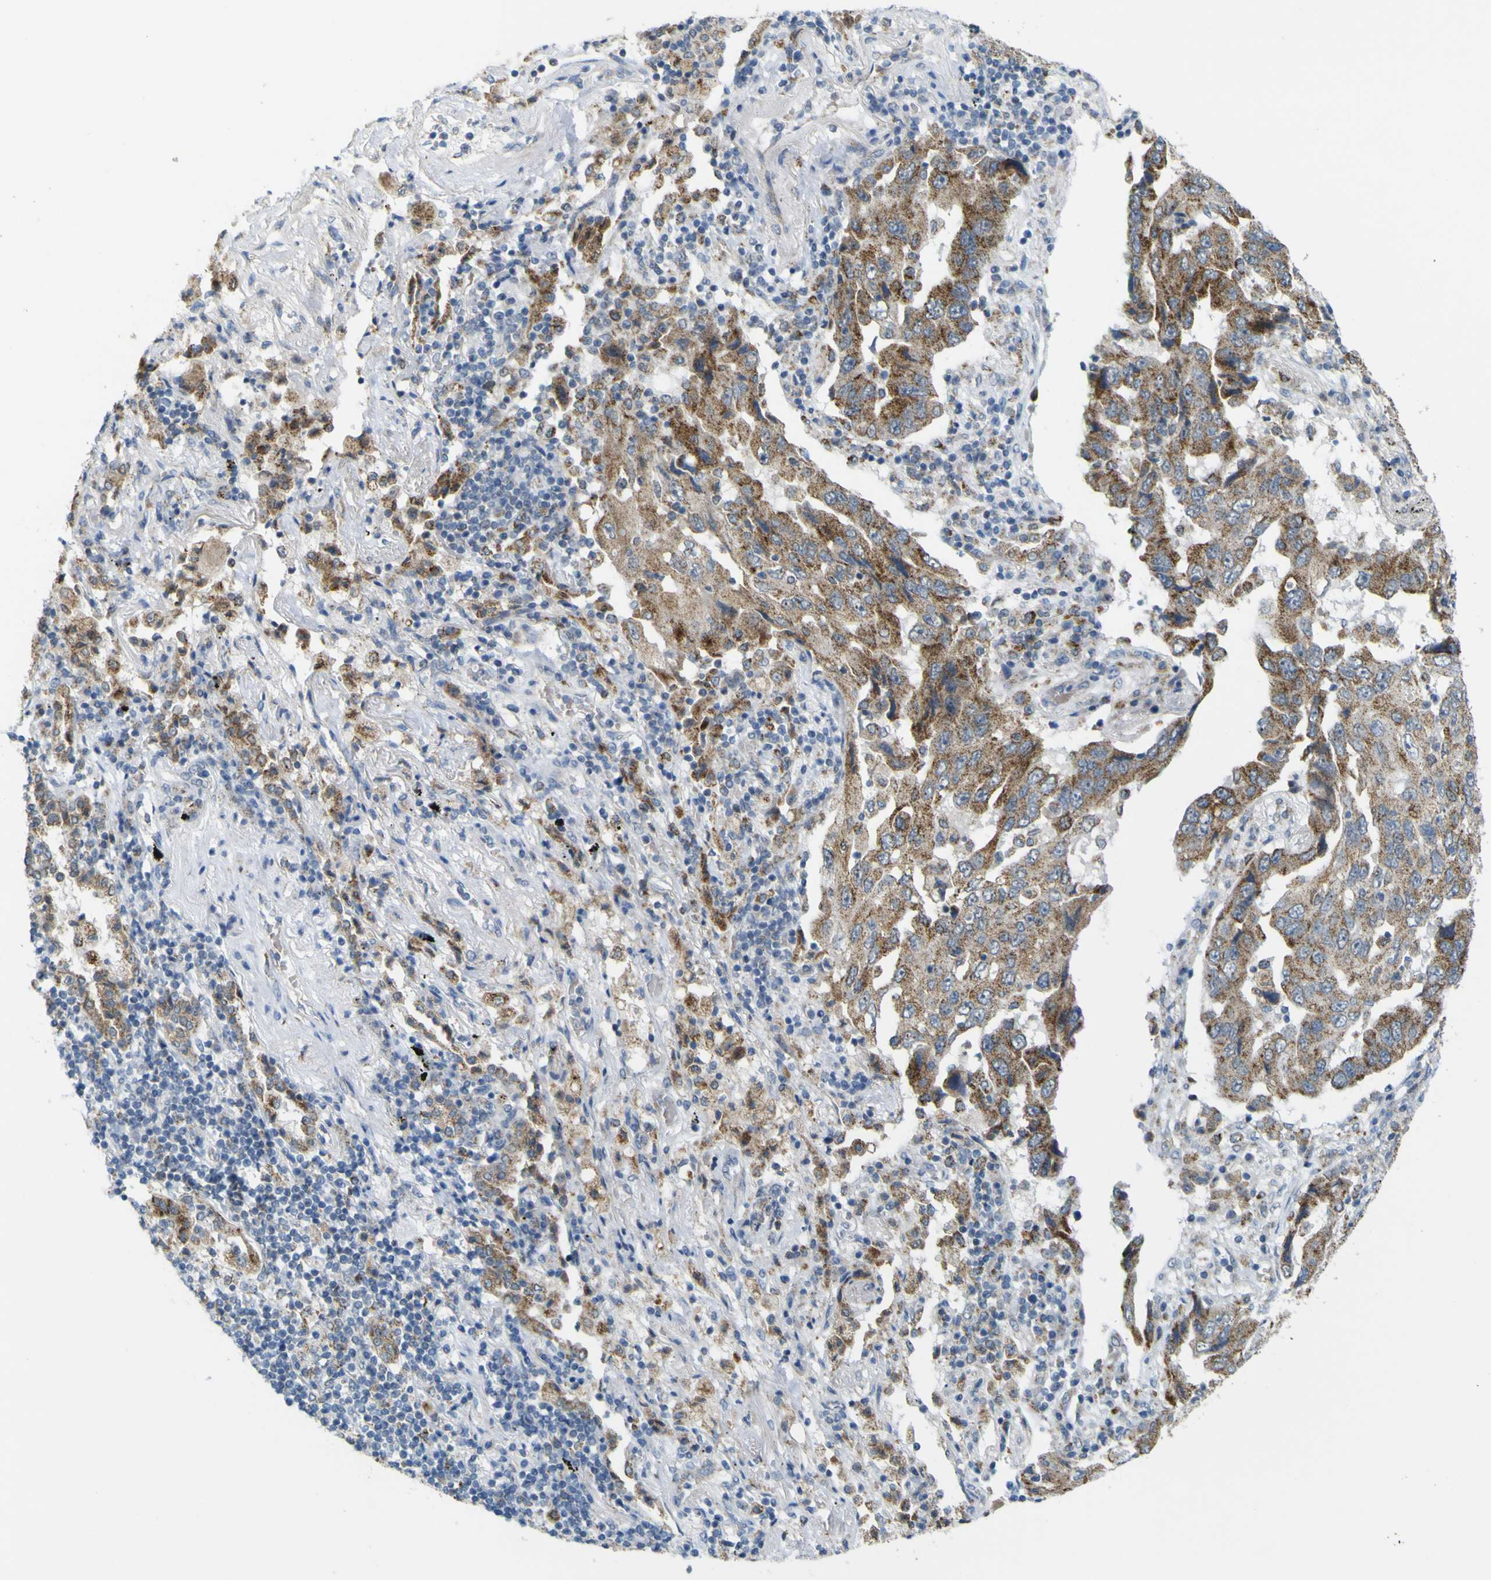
{"staining": {"intensity": "moderate", "quantity": ">75%", "location": "cytoplasmic/membranous"}, "tissue": "lung cancer", "cell_type": "Tumor cells", "image_type": "cancer", "snomed": [{"axis": "morphology", "description": "Adenocarcinoma, NOS"}, {"axis": "topography", "description": "Lung"}], "caption": "Protein analysis of lung adenocarcinoma tissue reveals moderate cytoplasmic/membranous positivity in approximately >75% of tumor cells.", "gene": "ACBD5", "patient": {"sex": "female", "age": 65}}